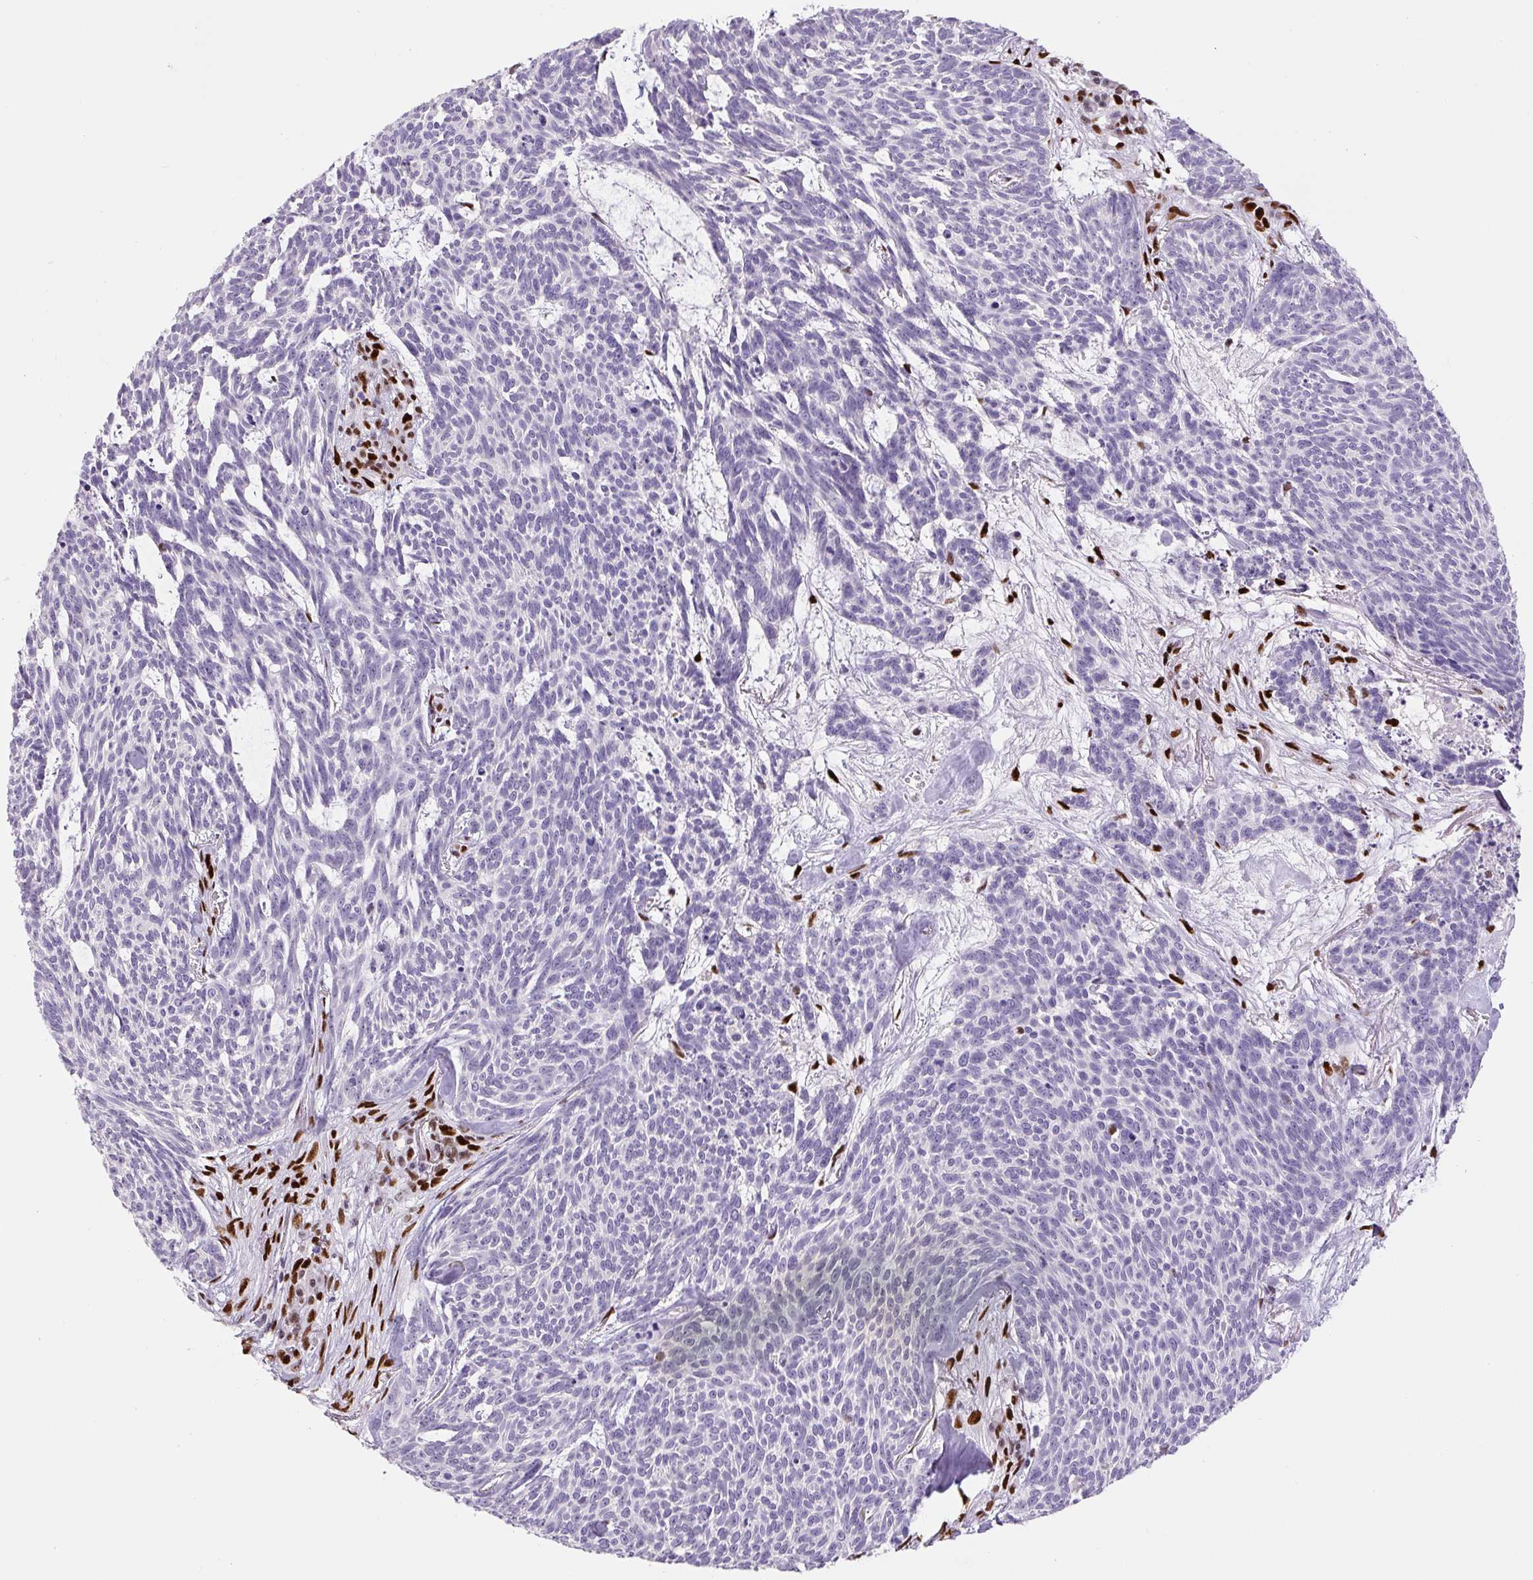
{"staining": {"intensity": "negative", "quantity": "none", "location": "none"}, "tissue": "skin cancer", "cell_type": "Tumor cells", "image_type": "cancer", "snomed": [{"axis": "morphology", "description": "Basal cell carcinoma"}, {"axis": "topography", "description": "Skin"}], "caption": "The image shows no staining of tumor cells in skin cancer.", "gene": "ZEB1", "patient": {"sex": "female", "age": 93}}